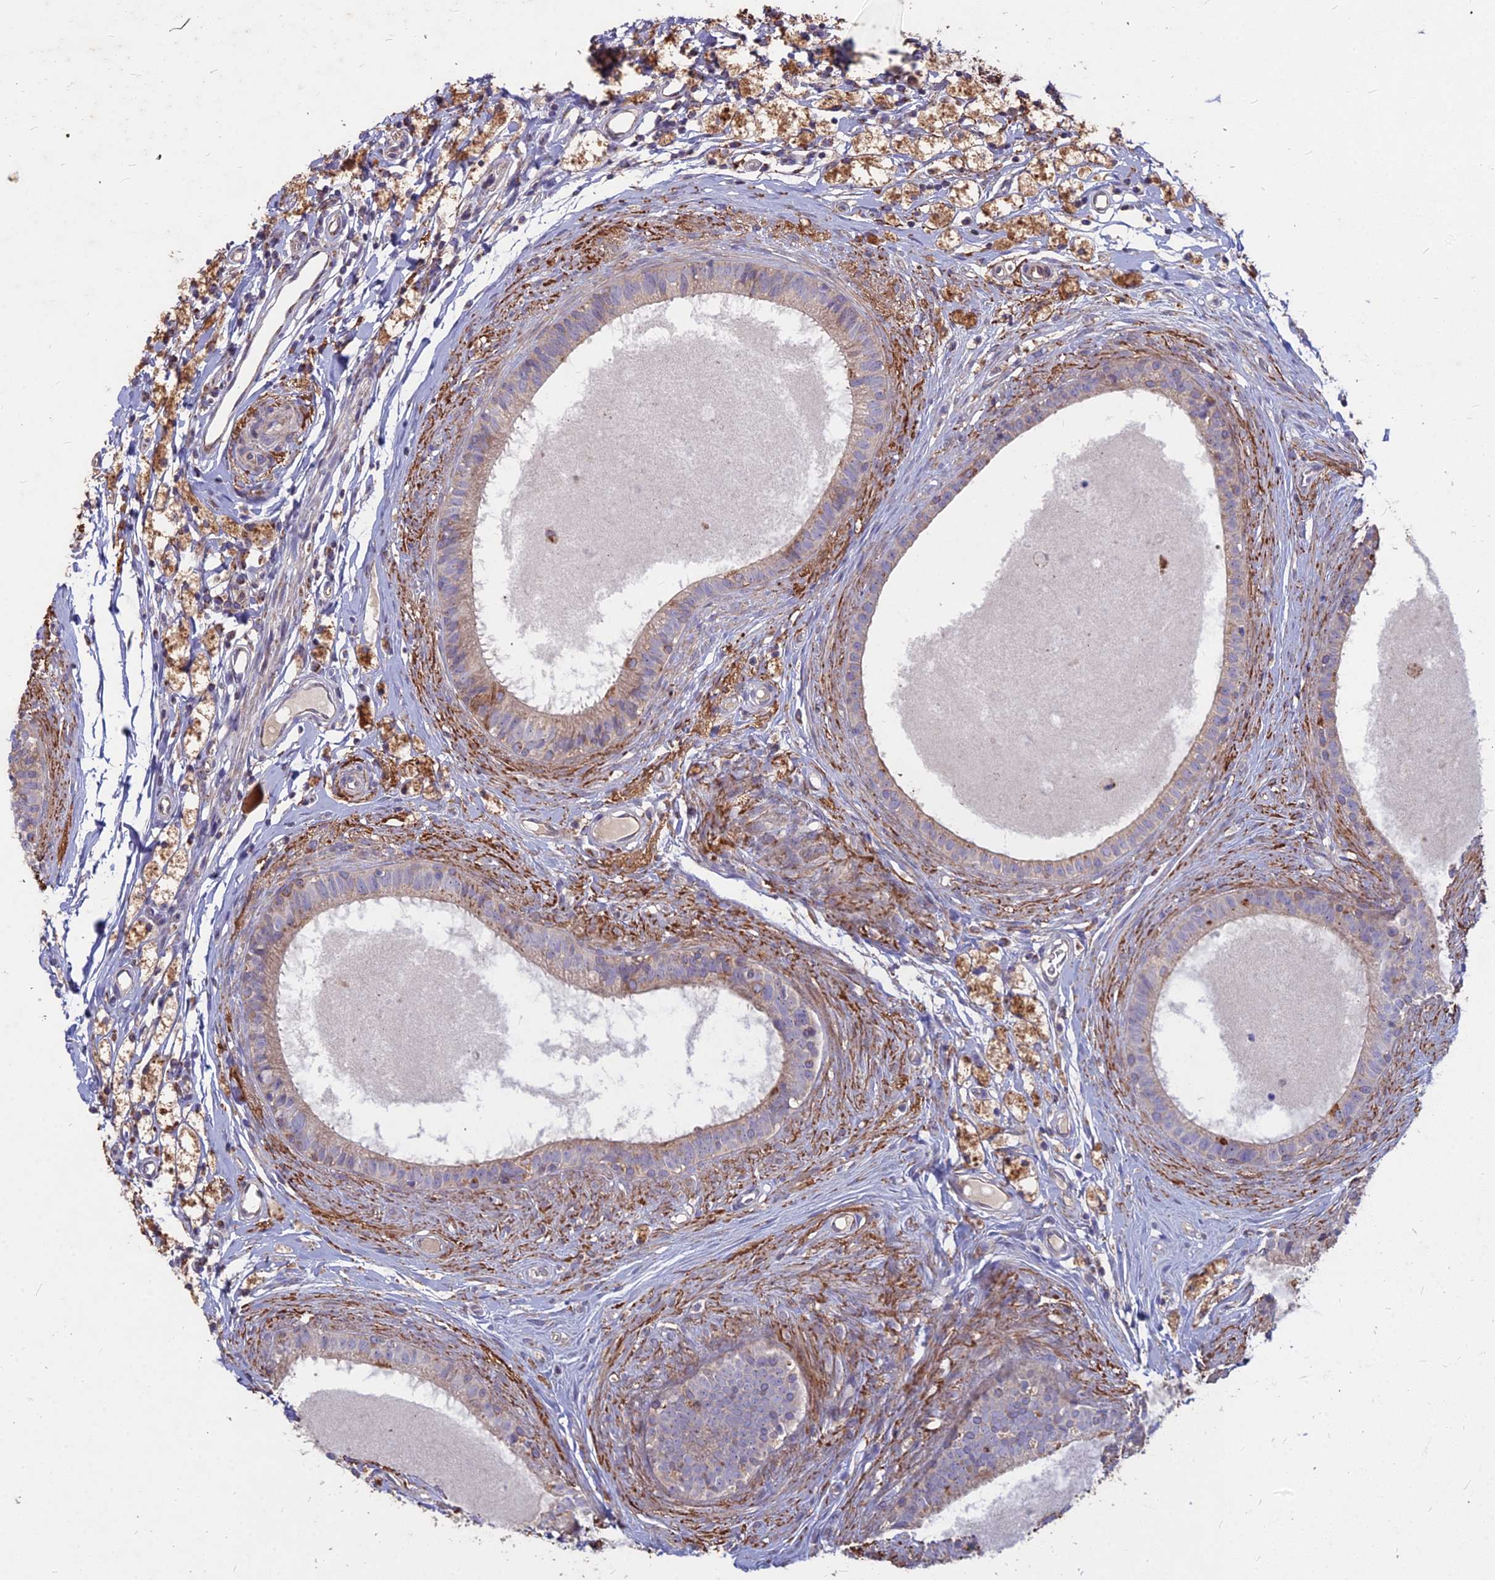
{"staining": {"intensity": "weak", "quantity": "<25%", "location": "cytoplasmic/membranous"}, "tissue": "epididymis", "cell_type": "Glandular cells", "image_type": "normal", "snomed": [{"axis": "morphology", "description": "Normal tissue, NOS"}, {"axis": "topography", "description": "Epididymis"}], "caption": "The immunohistochemistry histopathology image has no significant staining in glandular cells of epididymis.", "gene": "COX11", "patient": {"sex": "male", "age": 80}}